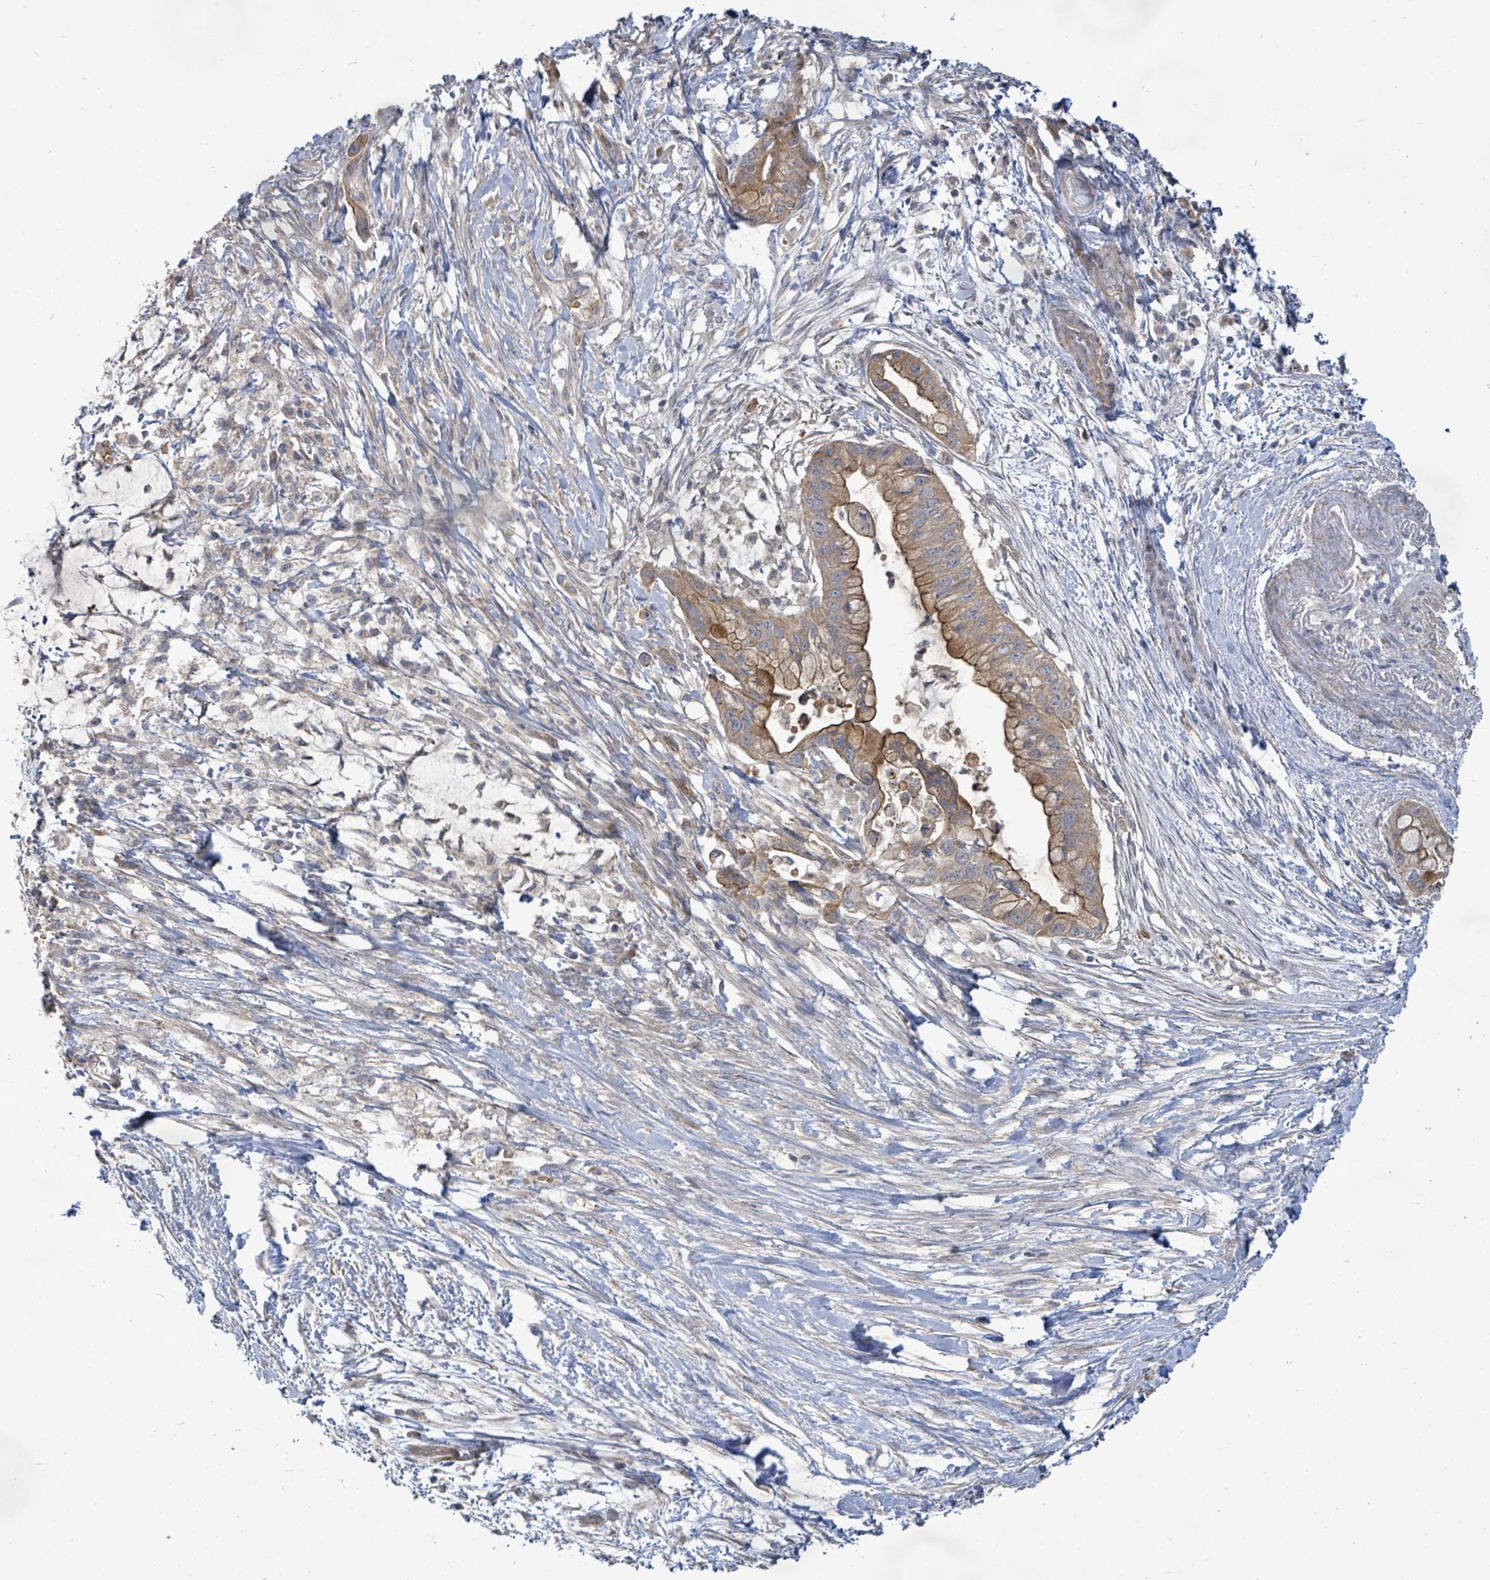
{"staining": {"intensity": "moderate", "quantity": ">75%", "location": "cytoplasmic/membranous"}, "tissue": "pancreatic cancer", "cell_type": "Tumor cells", "image_type": "cancer", "snomed": [{"axis": "morphology", "description": "Adenocarcinoma, NOS"}, {"axis": "topography", "description": "Pancreas"}], "caption": "High-power microscopy captured an IHC image of pancreatic cancer, revealing moderate cytoplasmic/membranous staining in approximately >75% of tumor cells.", "gene": "KBTBD11", "patient": {"sex": "male", "age": 48}}